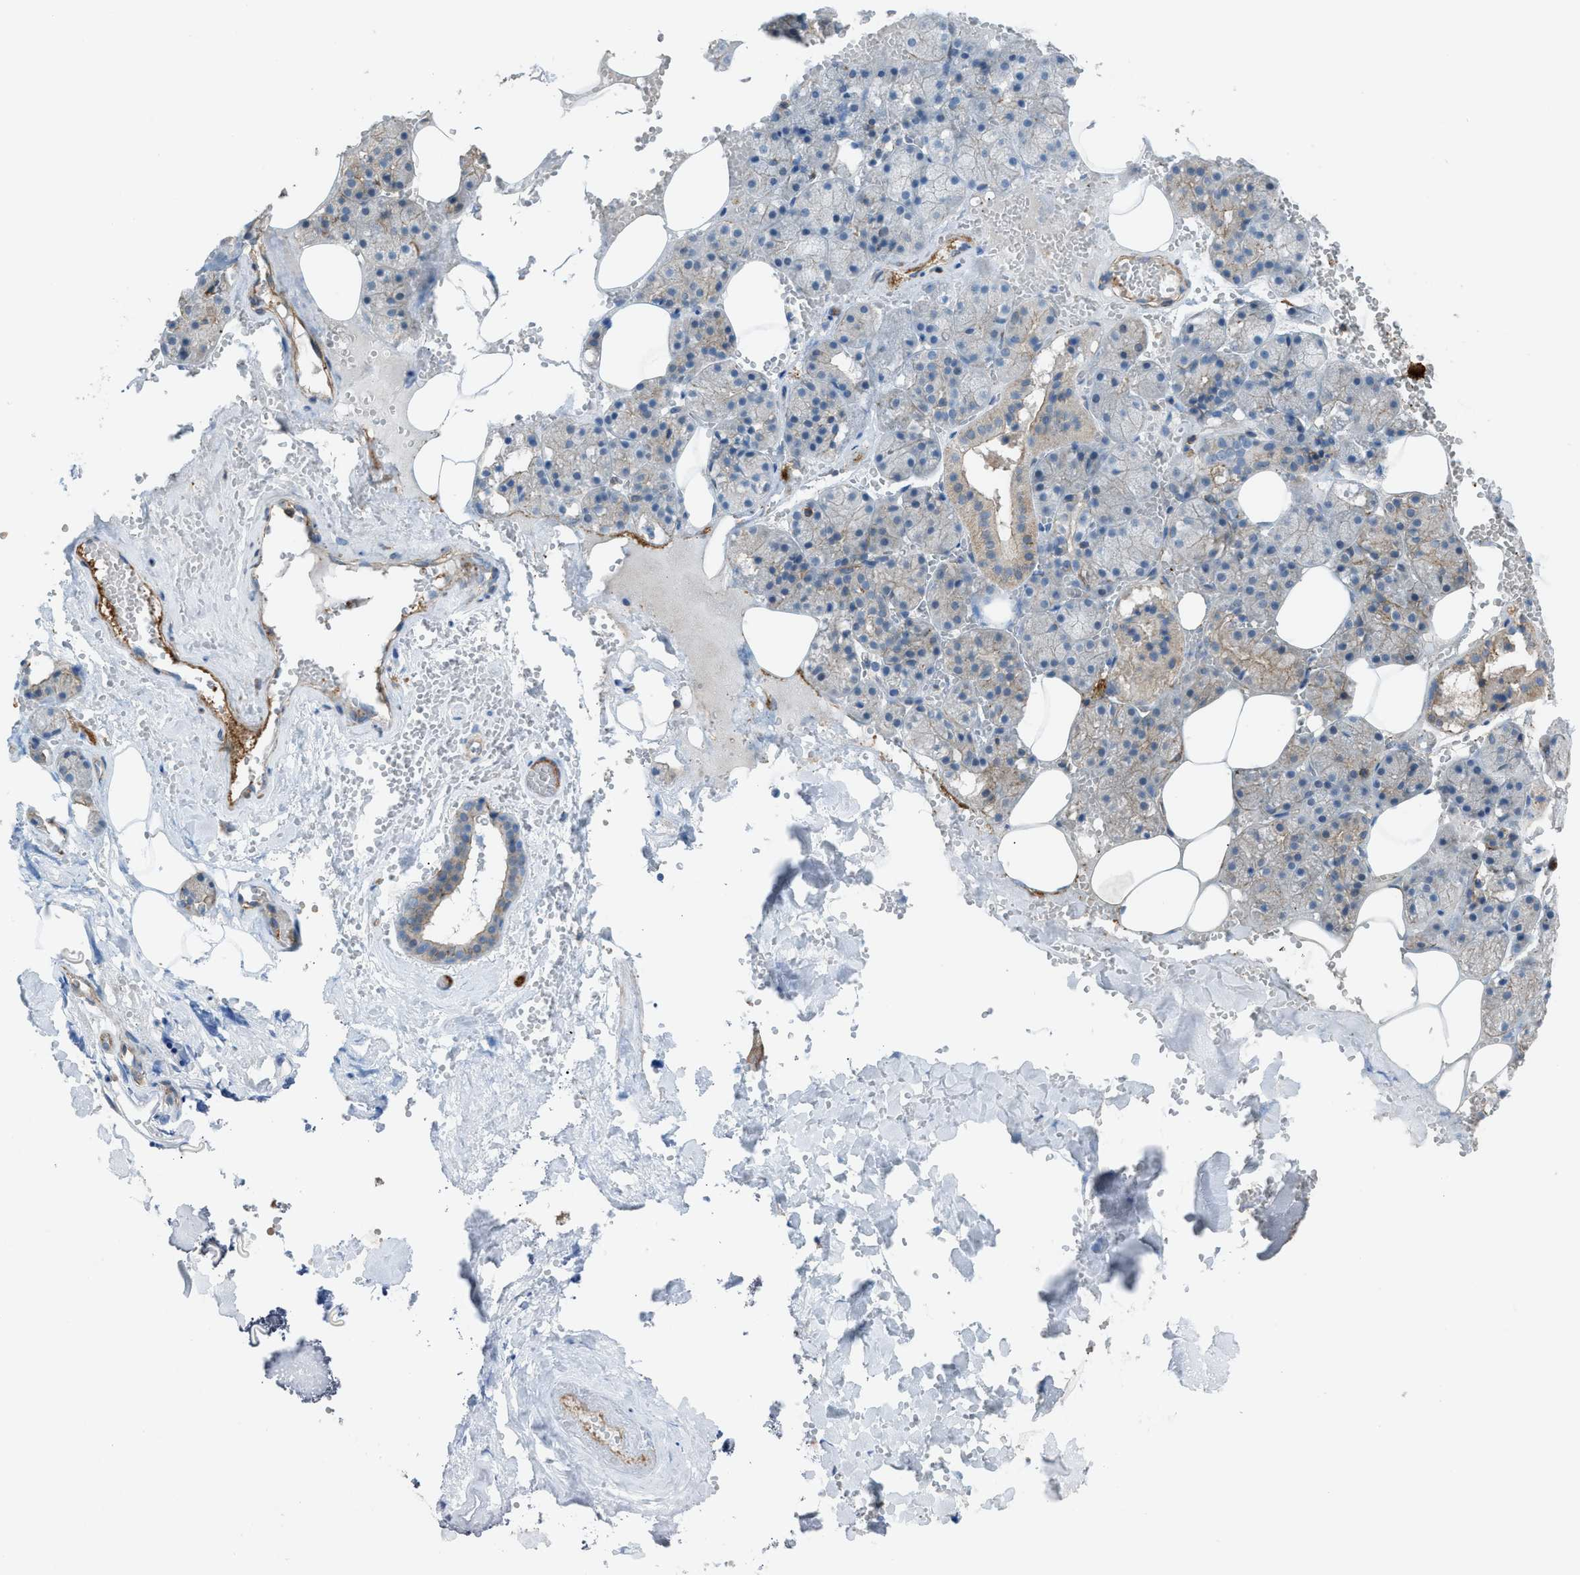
{"staining": {"intensity": "weak", "quantity": "25%-75%", "location": "cytoplasmic/membranous"}, "tissue": "salivary gland", "cell_type": "Glandular cells", "image_type": "normal", "snomed": [{"axis": "morphology", "description": "Normal tissue, NOS"}, {"axis": "topography", "description": "Salivary gland"}], "caption": "Protein positivity by immunohistochemistry (IHC) reveals weak cytoplasmic/membranous positivity in approximately 25%-75% of glandular cells in normal salivary gland. (DAB (3,3'-diaminobenzidine) = brown stain, brightfield microscopy at high magnification).", "gene": "NCK2", "patient": {"sex": "male", "age": 62}}